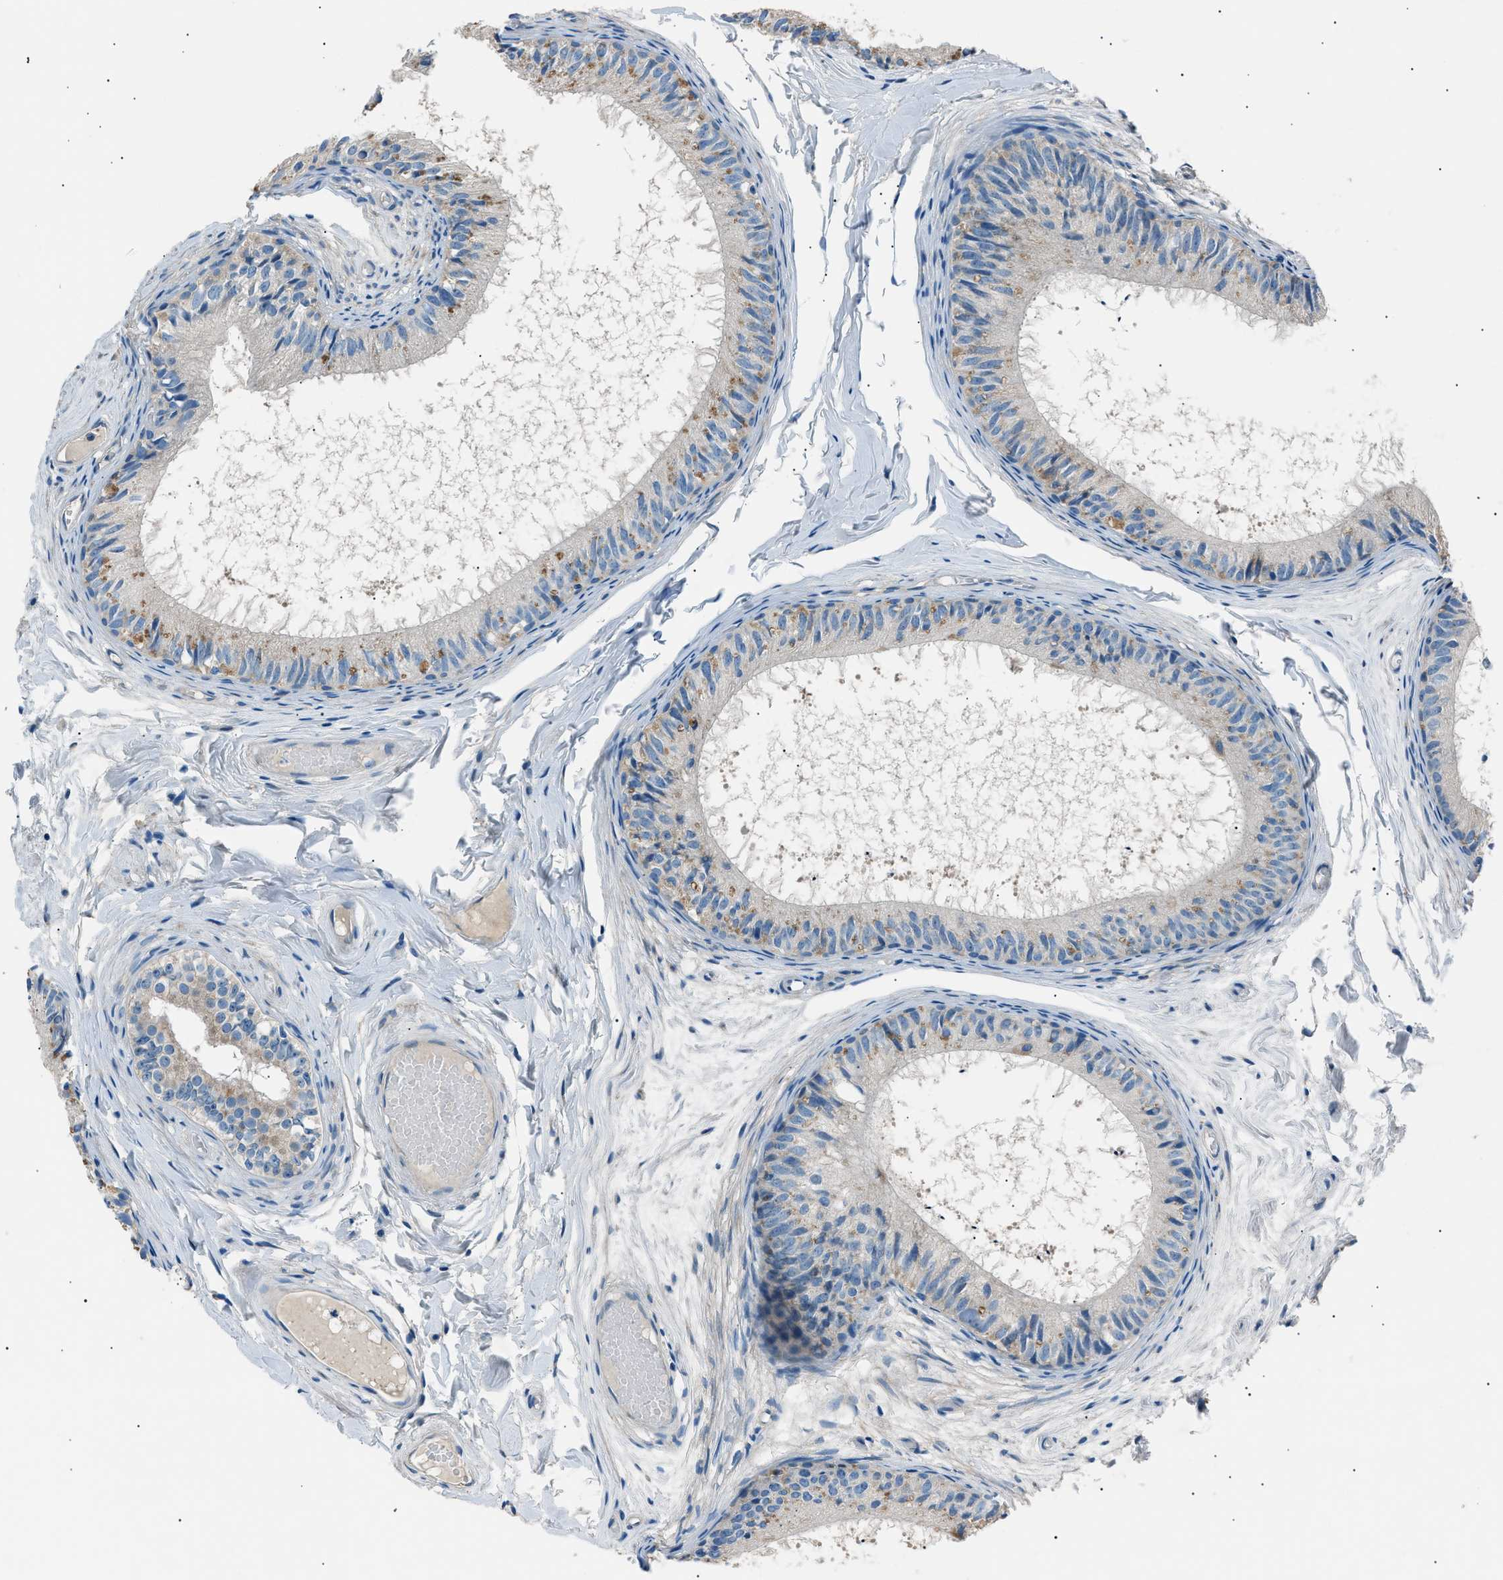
{"staining": {"intensity": "moderate", "quantity": "<25%", "location": "cytoplasmic/membranous"}, "tissue": "epididymis", "cell_type": "Glandular cells", "image_type": "normal", "snomed": [{"axis": "morphology", "description": "Normal tissue, NOS"}, {"axis": "topography", "description": "Epididymis"}], "caption": "Glandular cells exhibit low levels of moderate cytoplasmic/membranous expression in about <25% of cells in unremarkable human epididymis.", "gene": "LRRC37B", "patient": {"sex": "male", "age": 46}}